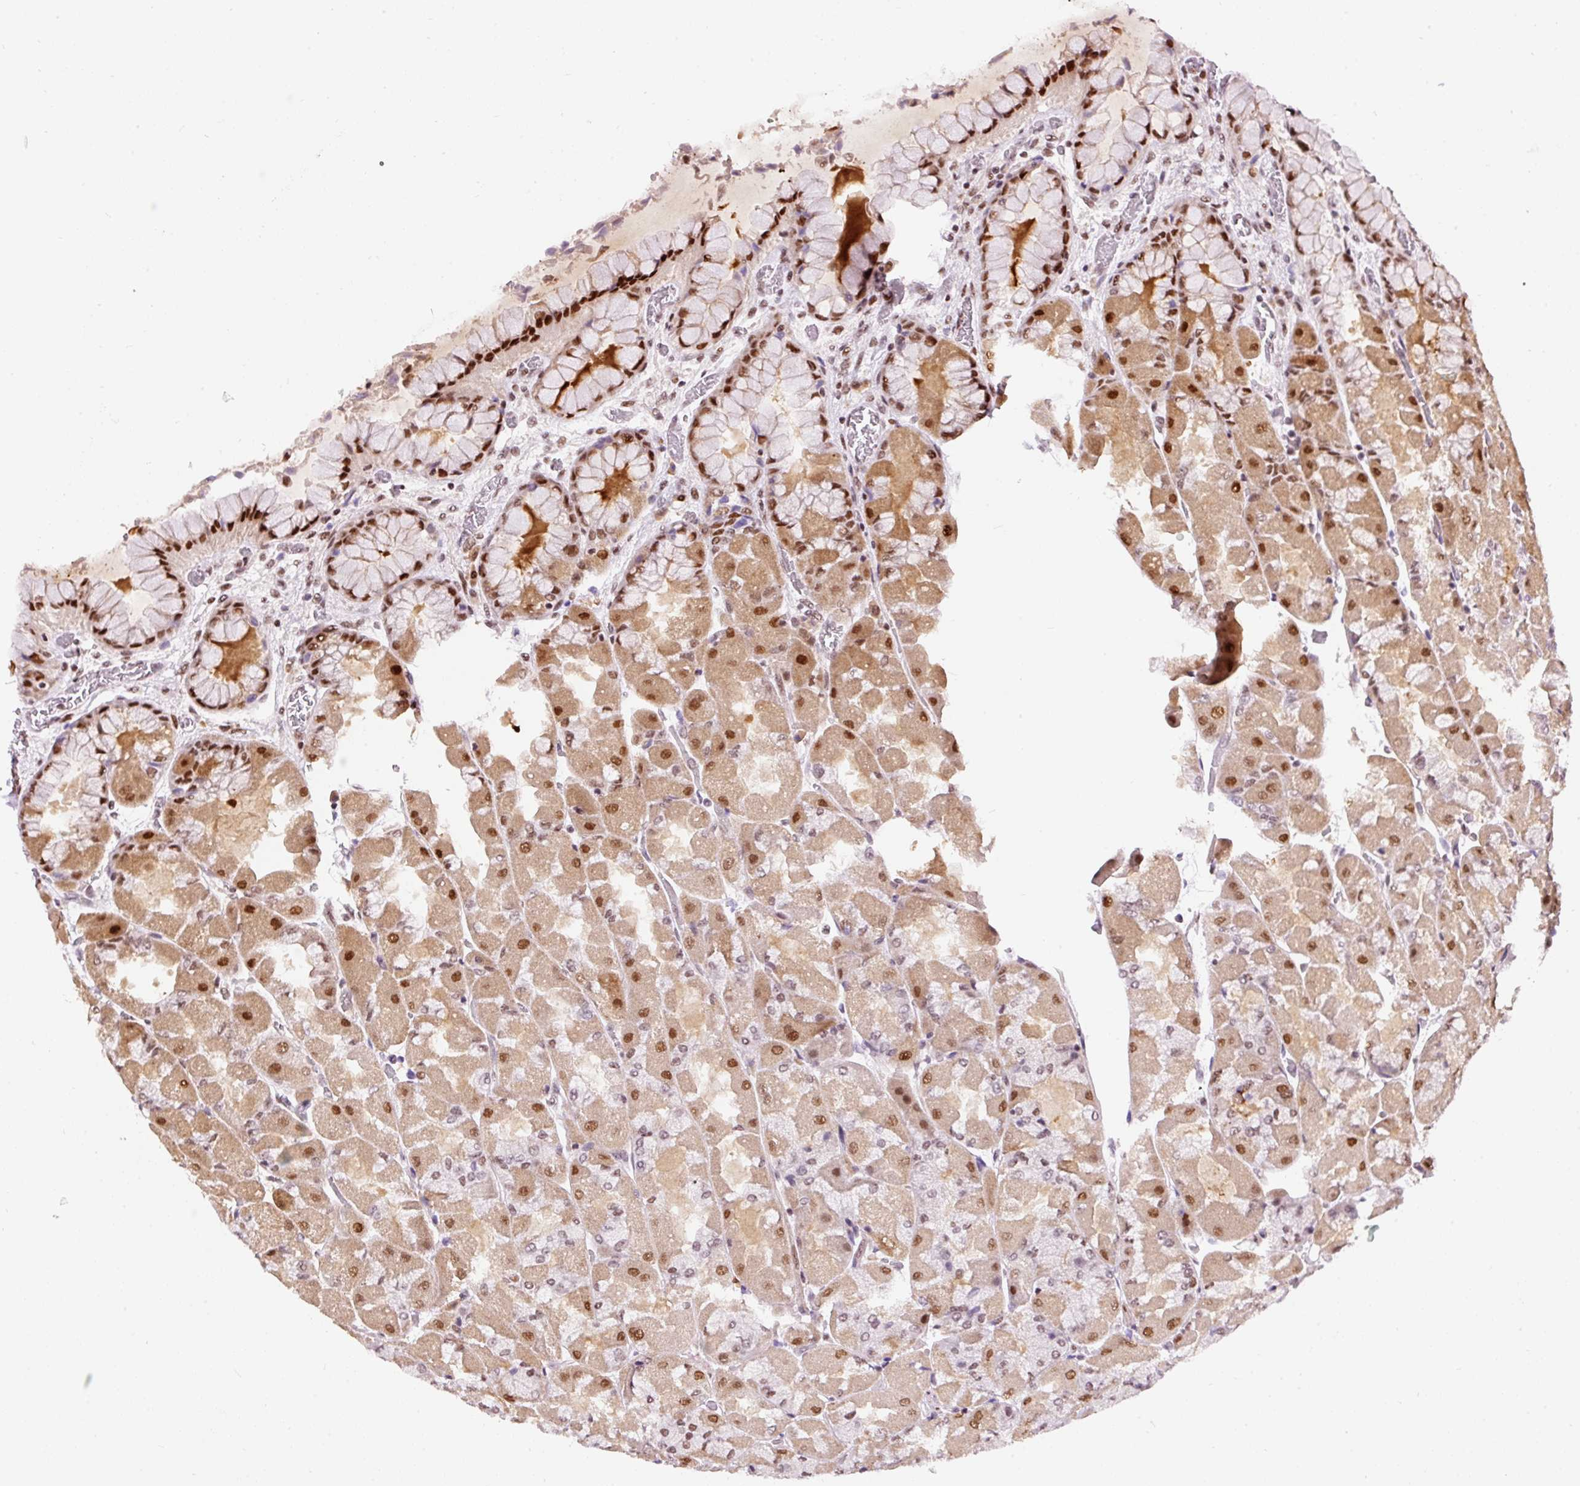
{"staining": {"intensity": "strong", "quantity": ">75%", "location": "cytoplasmic/membranous,nuclear"}, "tissue": "stomach", "cell_type": "Glandular cells", "image_type": "normal", "snomed": [{"axis": "morphology", "description": "Normal tissue, NOS"}, {"axis": "topography", "description": "Stomach"}], "caption": "Stomach stained with IHC exhibits strong cytoplasmic/membranous,nuclear expression in approximately >75% of glandular cells. The staining was performed using DAB (3,3'-diaminobenzidine) to visualize the protein expression in brown, while the nuclei were stained in blue with hematoxylin (Magnification: 20x).", "gene": "HNRNPC", "patient": {"sex": "female", "age": 61}}